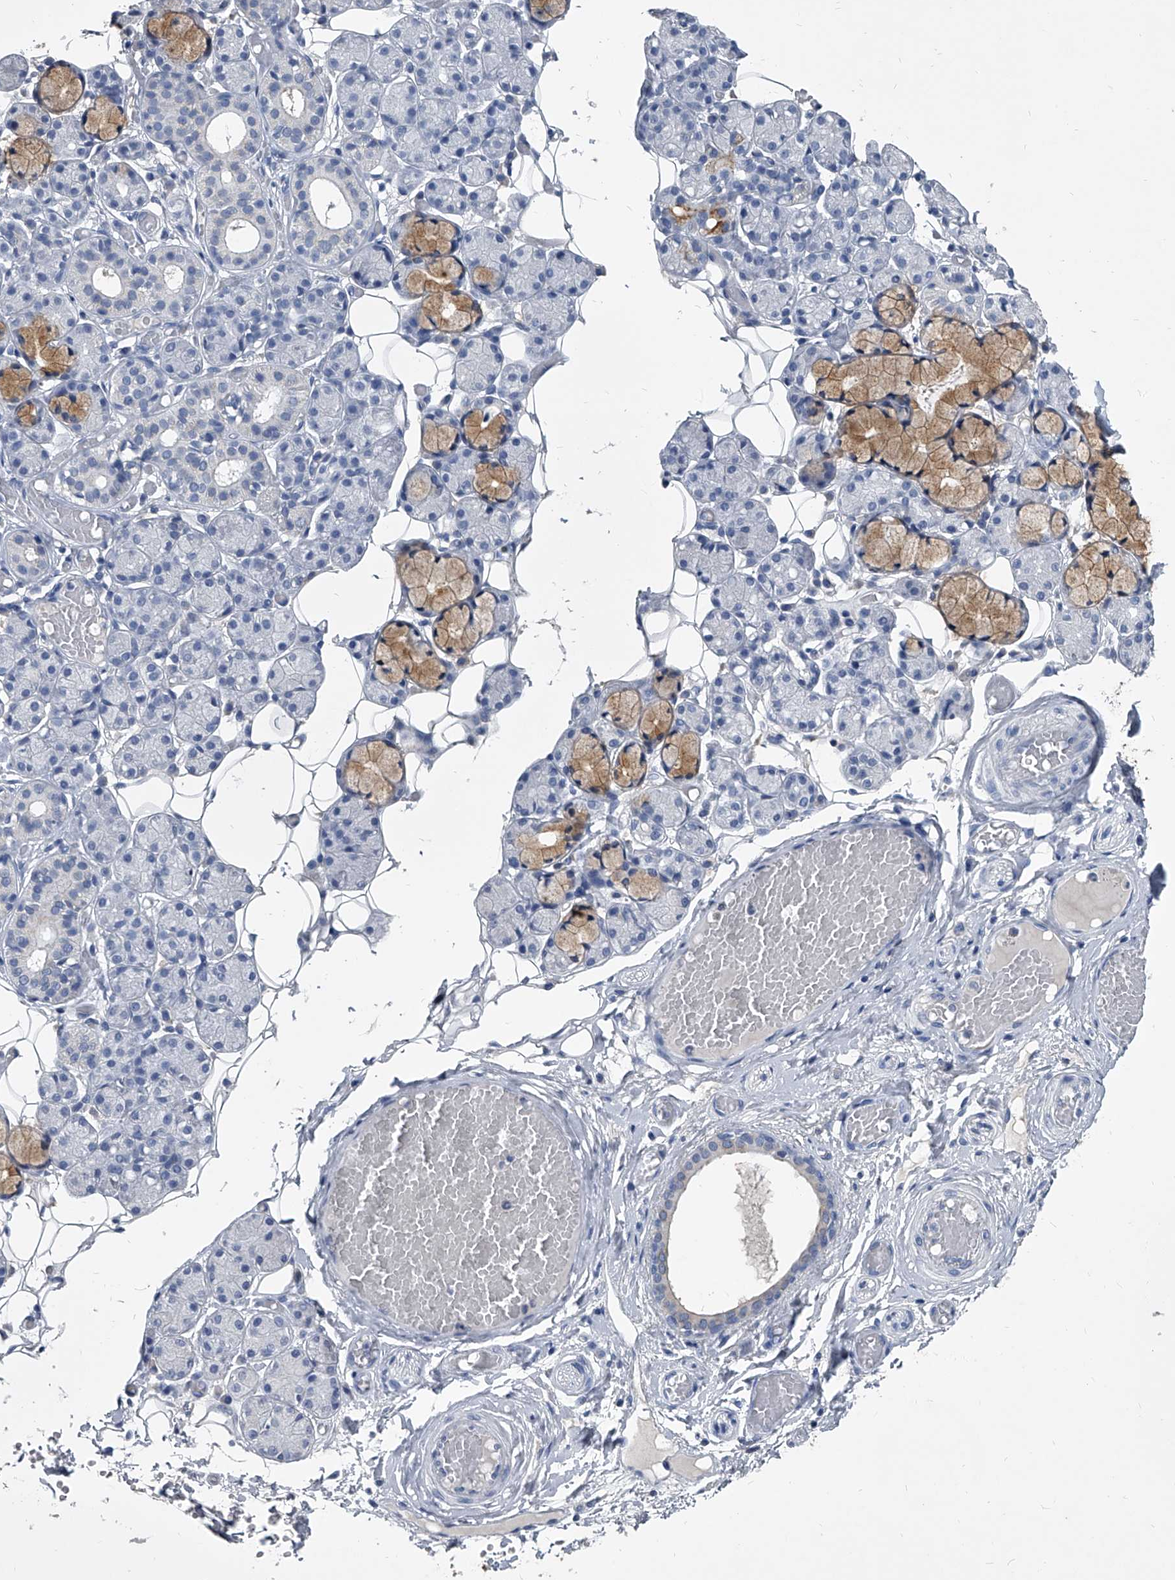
{"staining": {"intensity": "moderate", "quantity": "<25%", "location": "cytoplasmic/membranous"}, "tissue": "salivary gland", "cell_type": "Glandular cells", "image_type": "normal", "snomed": [{"axis": "morphology", "description": "Normal tissue, NOS"}, {"axis": "topography", "description": "Salivary gland"}], "caption": "Protein expression by IHC exhibits moderate cytoplasmic/membranous expression in about <25% of glandular cells in benign salivary gland.", "gene": "BCAS1", "patient": {"sex": "male", "age": 63}}